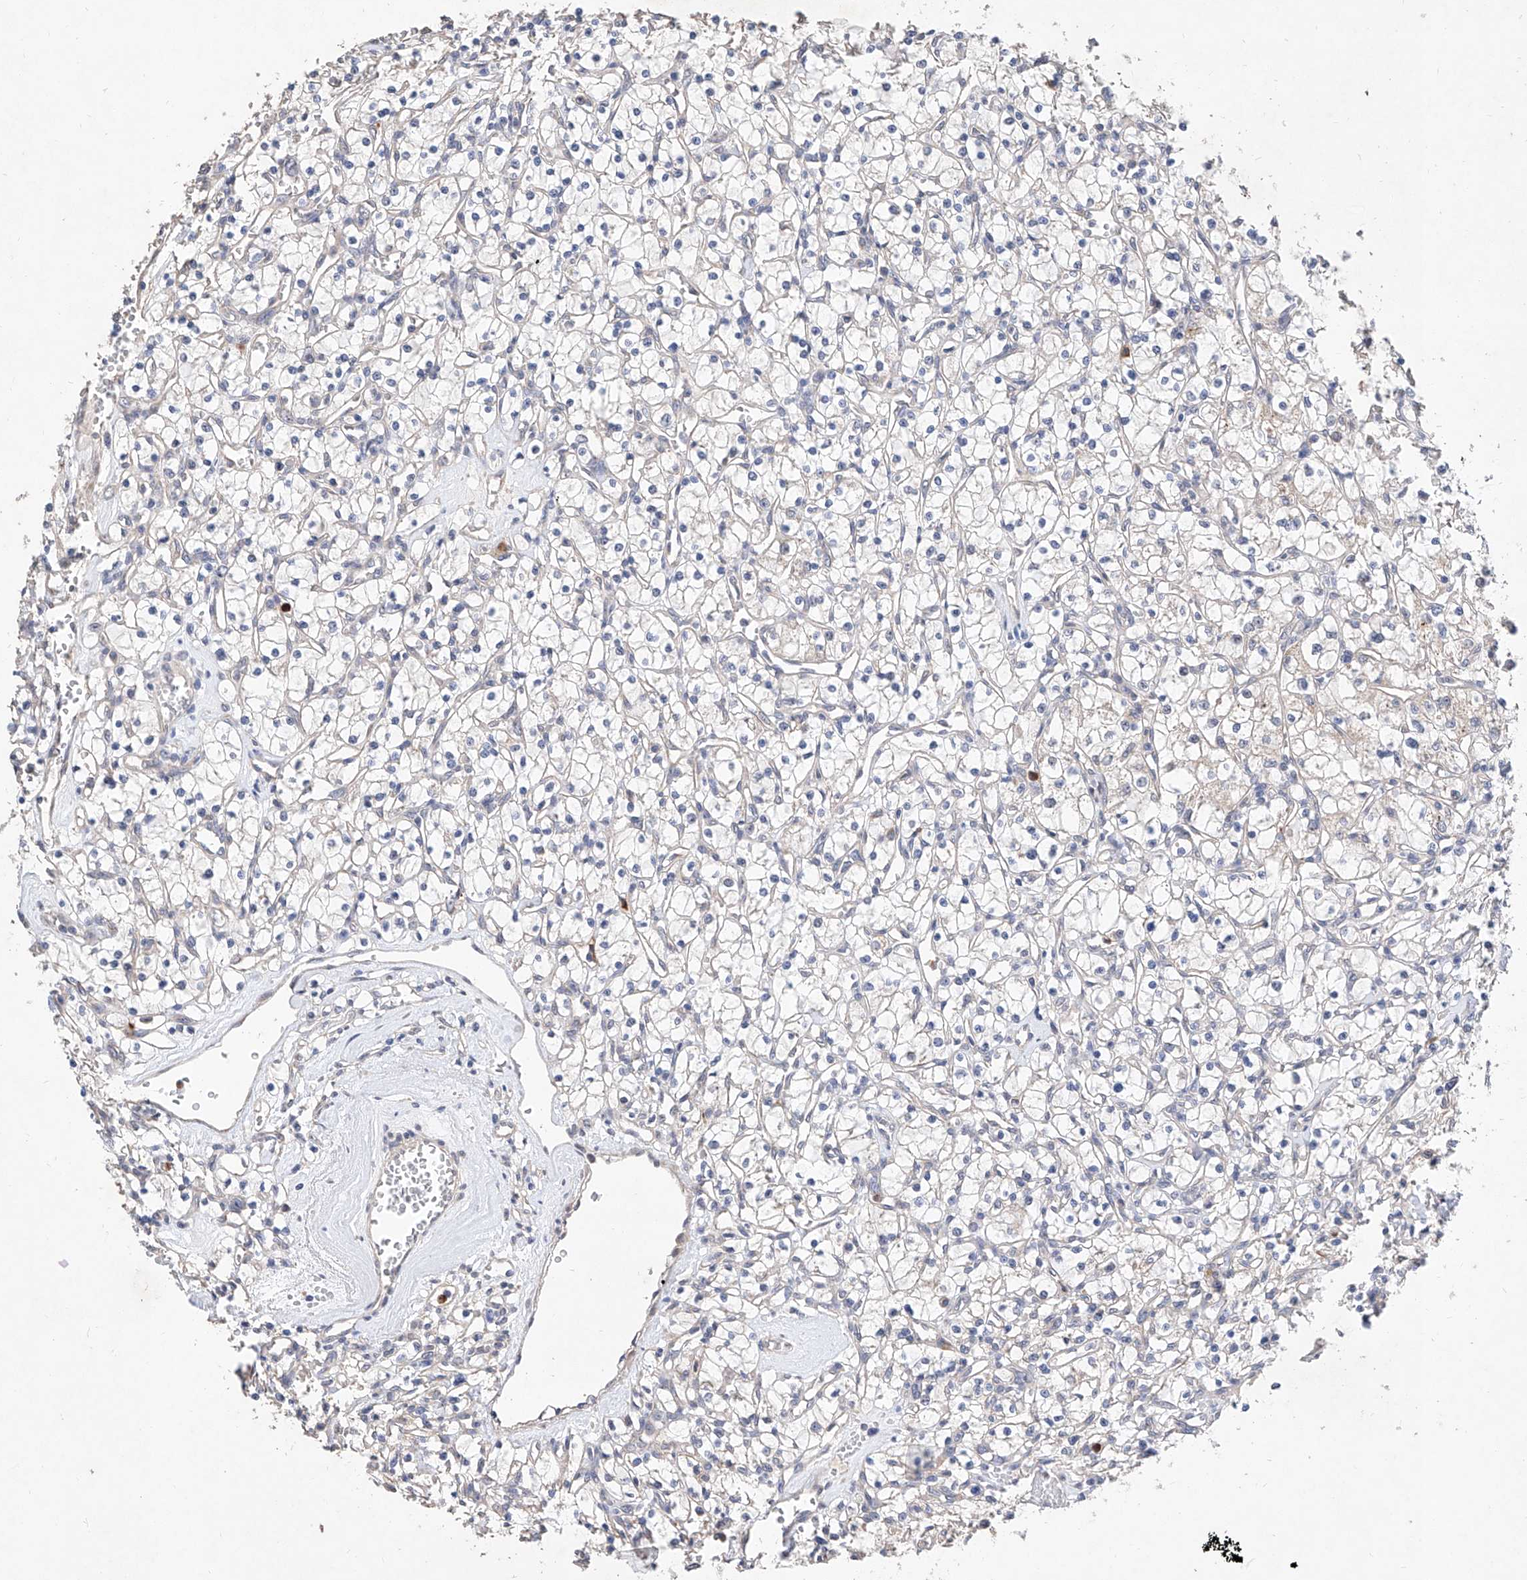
{"staining": {"intensity": "negative", "quantity": "none", "location": "none"}, "tissue": "renal cancer", "cell_type": "Tumor cells", "image_type": "cancer", "snomed": [{"axis": "morphology", "description": "Adenocarcinoma, NOS"}, {"axis": "topography", "description": "Kidney"}], "caption": "Renal cancer (adenocarcinoma) was stained to show a protein in brown. There is no significant expression in tumor cells.", "gene": "MFSD4B", "patient": {"sex": "female", "age": 59}}